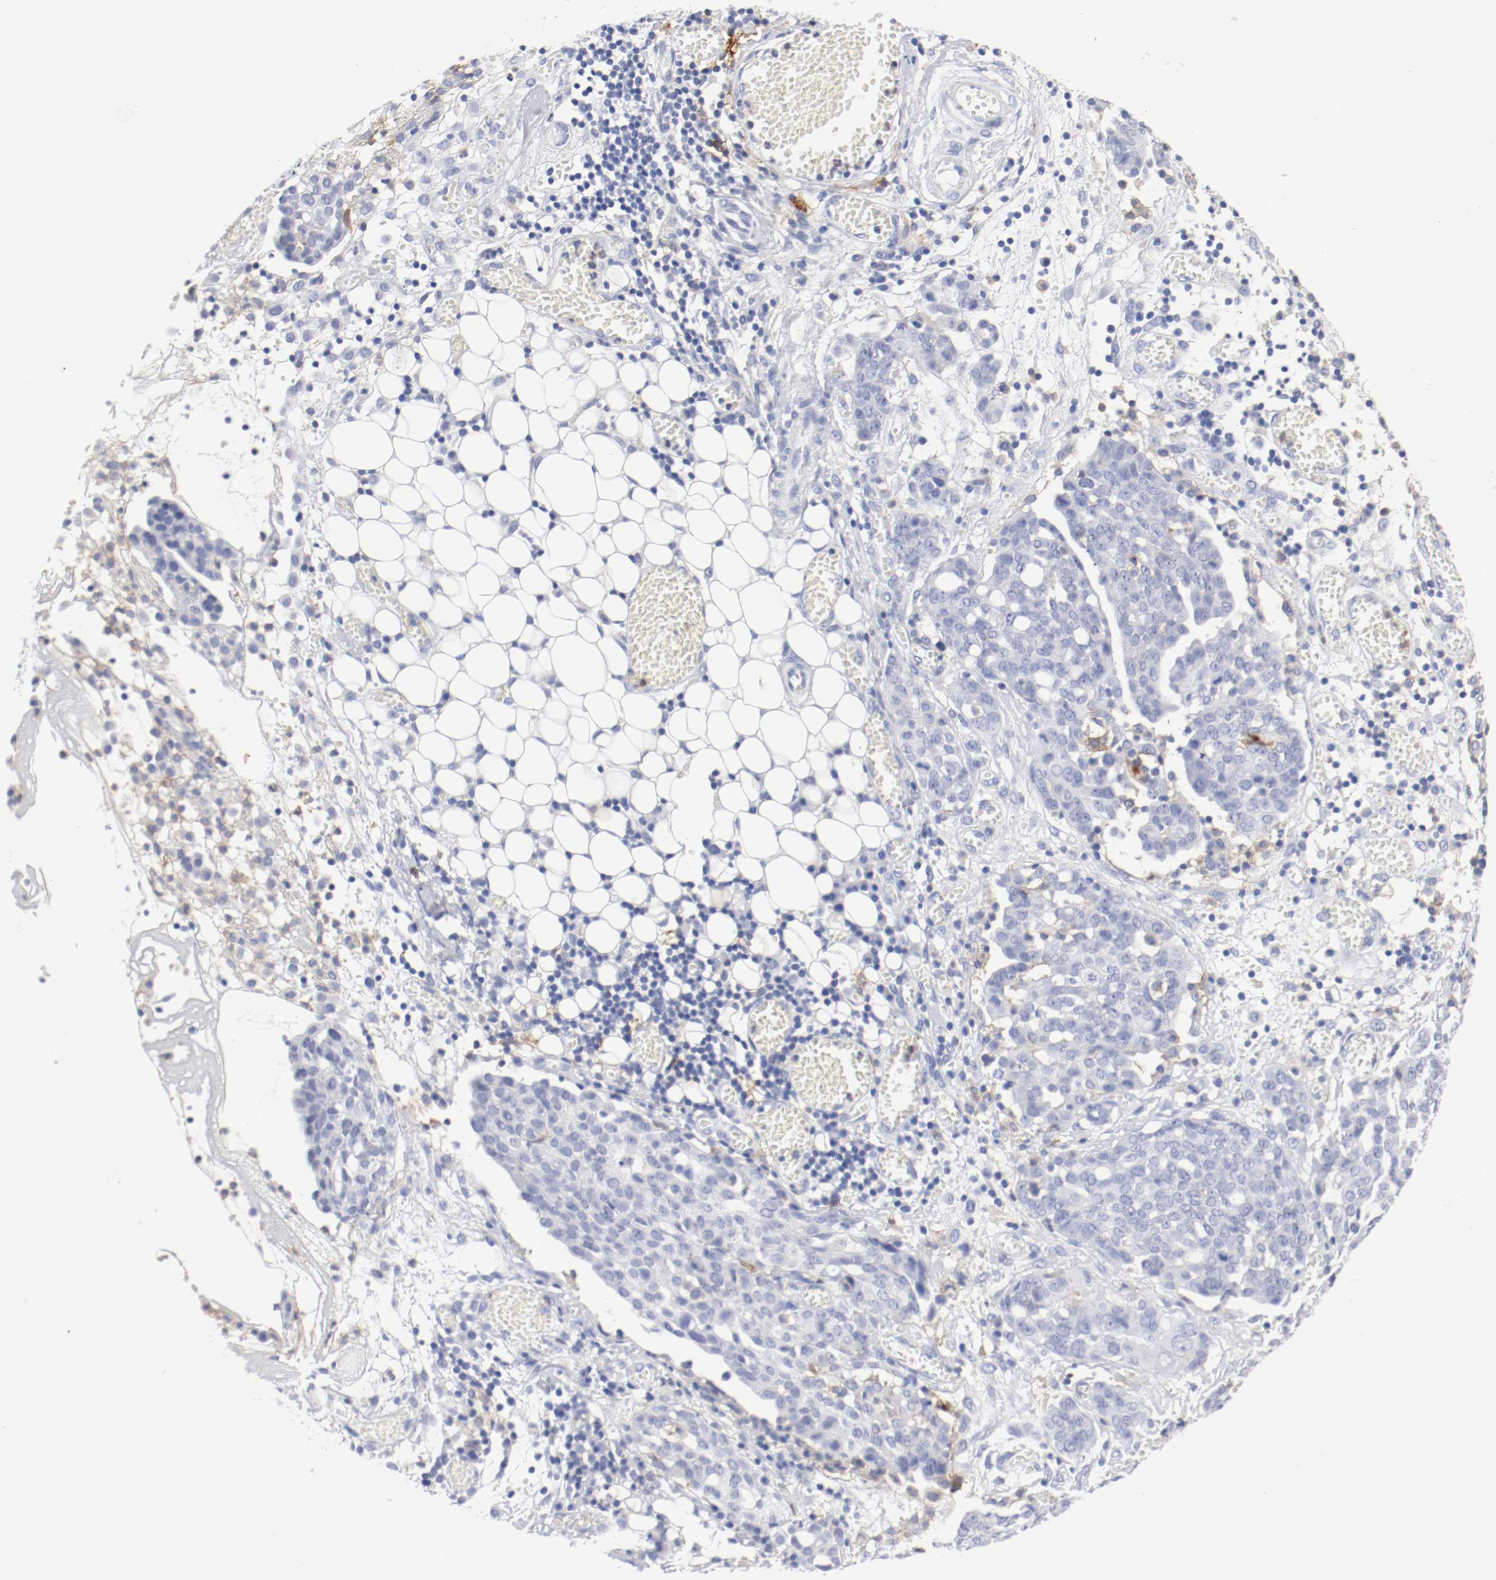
{"staining": {"intensity": "negative", "quantity": "none", "location": "none"}, "tissue": "ovarian cancer", "cell_type": "Tumor cells", "image_type": "cancer", "snomed": [{"axis": "morphology", "description": "Cystadenocarcinoma, serous, NOS"}, {"axis": "topography", "description": "Soft tissue"}, {"axis": "topography", "description": "Ovary"}], "caption": "DAB (3,3'-diaminobenzidine) immunohistochemical staining of ovarian cancer shows no significant expression in tumor cells.", "gene": "ITGAX", "patient": {"sex": "female", "age": 57}}